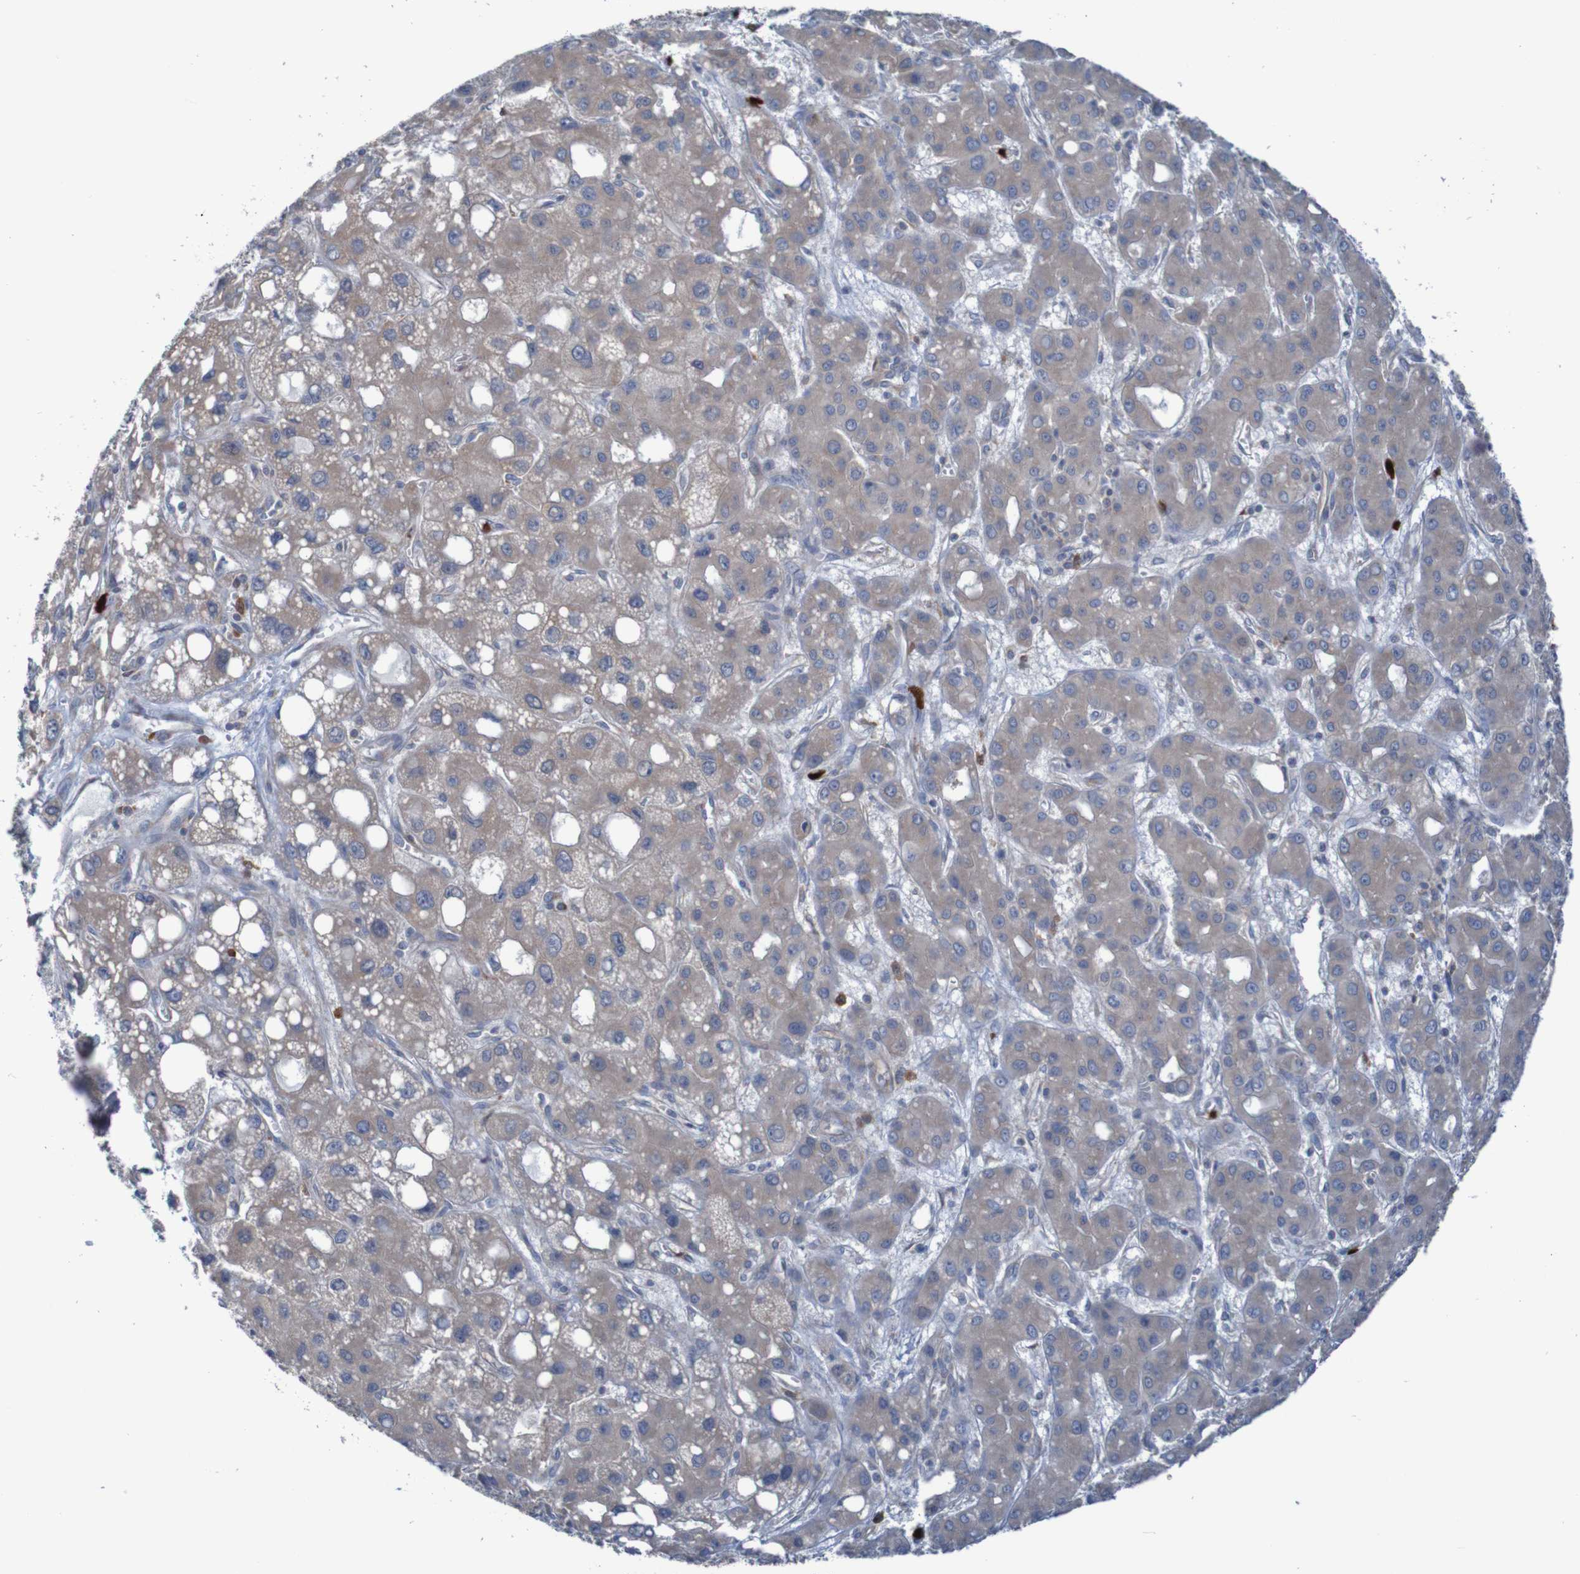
{"staining": {"intensity": "weak", "quantity": ">75%", "location": "cytoplasmic/membranous"}, "tissue": "liver cancer", "cell_type": "Tumor cells", "image_type": "cancer", "snomed": [{"axis": "morphology", "description": "Carcinoma, Hepatocellular, NOS"}, {"axis": "topography", "description": "Liver"}], "caption": "A low amount of weak cytoplasmic/membranous positivity is seen in approximately >75% of tumor cells in liver cancer (hepatocellular carcinoma) tissue.", "gene": "PARP4", "patient": {"sex": "male", "age": 55}}